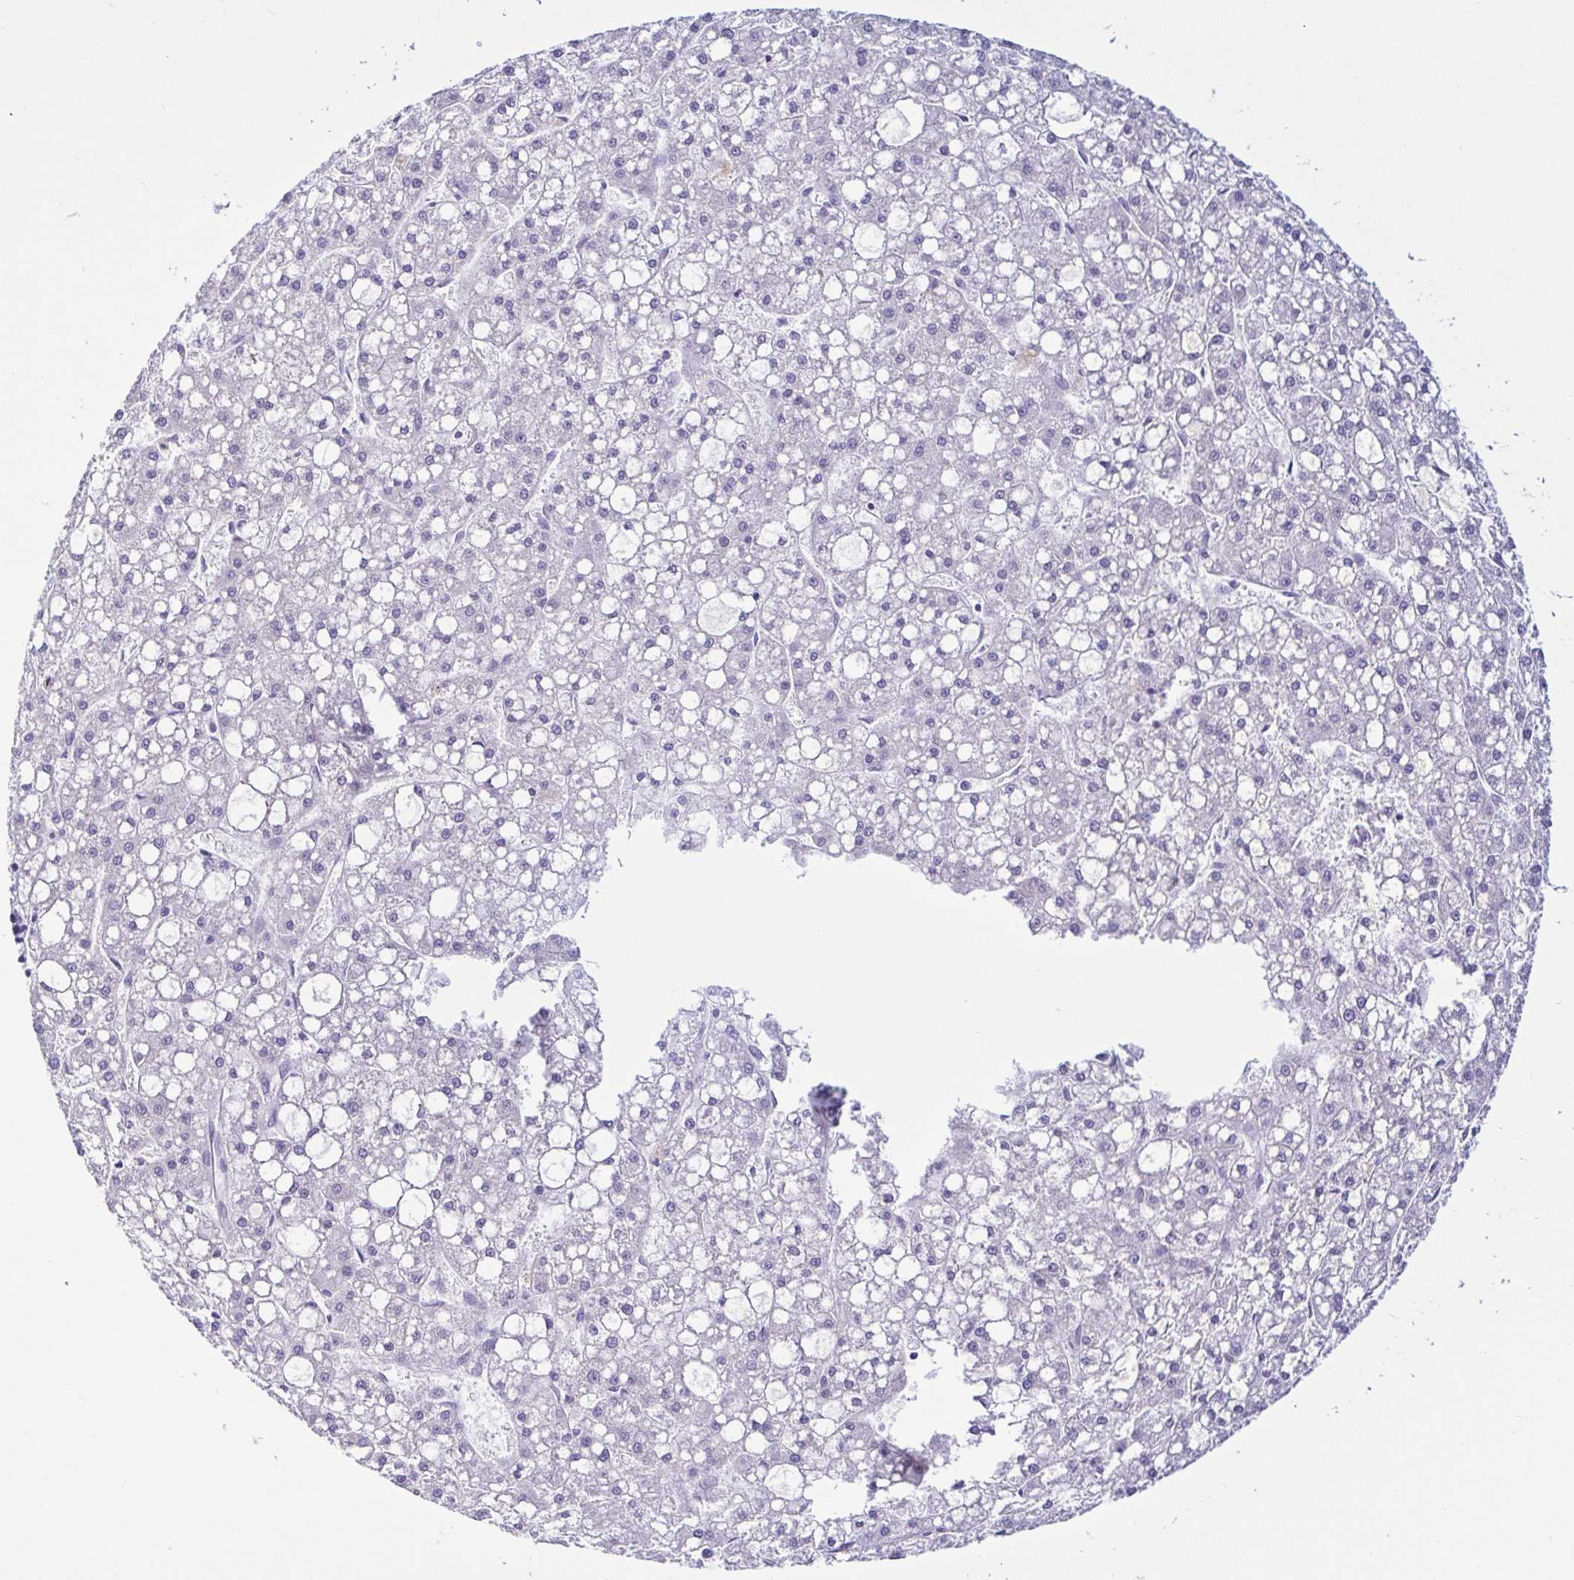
{"staining": {"intensity": "negative", "quantity": "none", "location": "none"}, "tissue": "liver cancer", "cell_type": "Tumor cells", "image_type": "cancer", "snomed": [{"axis": "morphology", "description": "Carcinoma, Hepatocellular, NOS"}, {"axis": "topography", "description": "Liver"}], "caption": "Immunohistochemical staining of liver hepatocellular carcinoma demonstrates no significant staining in tumor cells.", "gene": "TERT", "patient": {"sex": "male", "age": 67}}